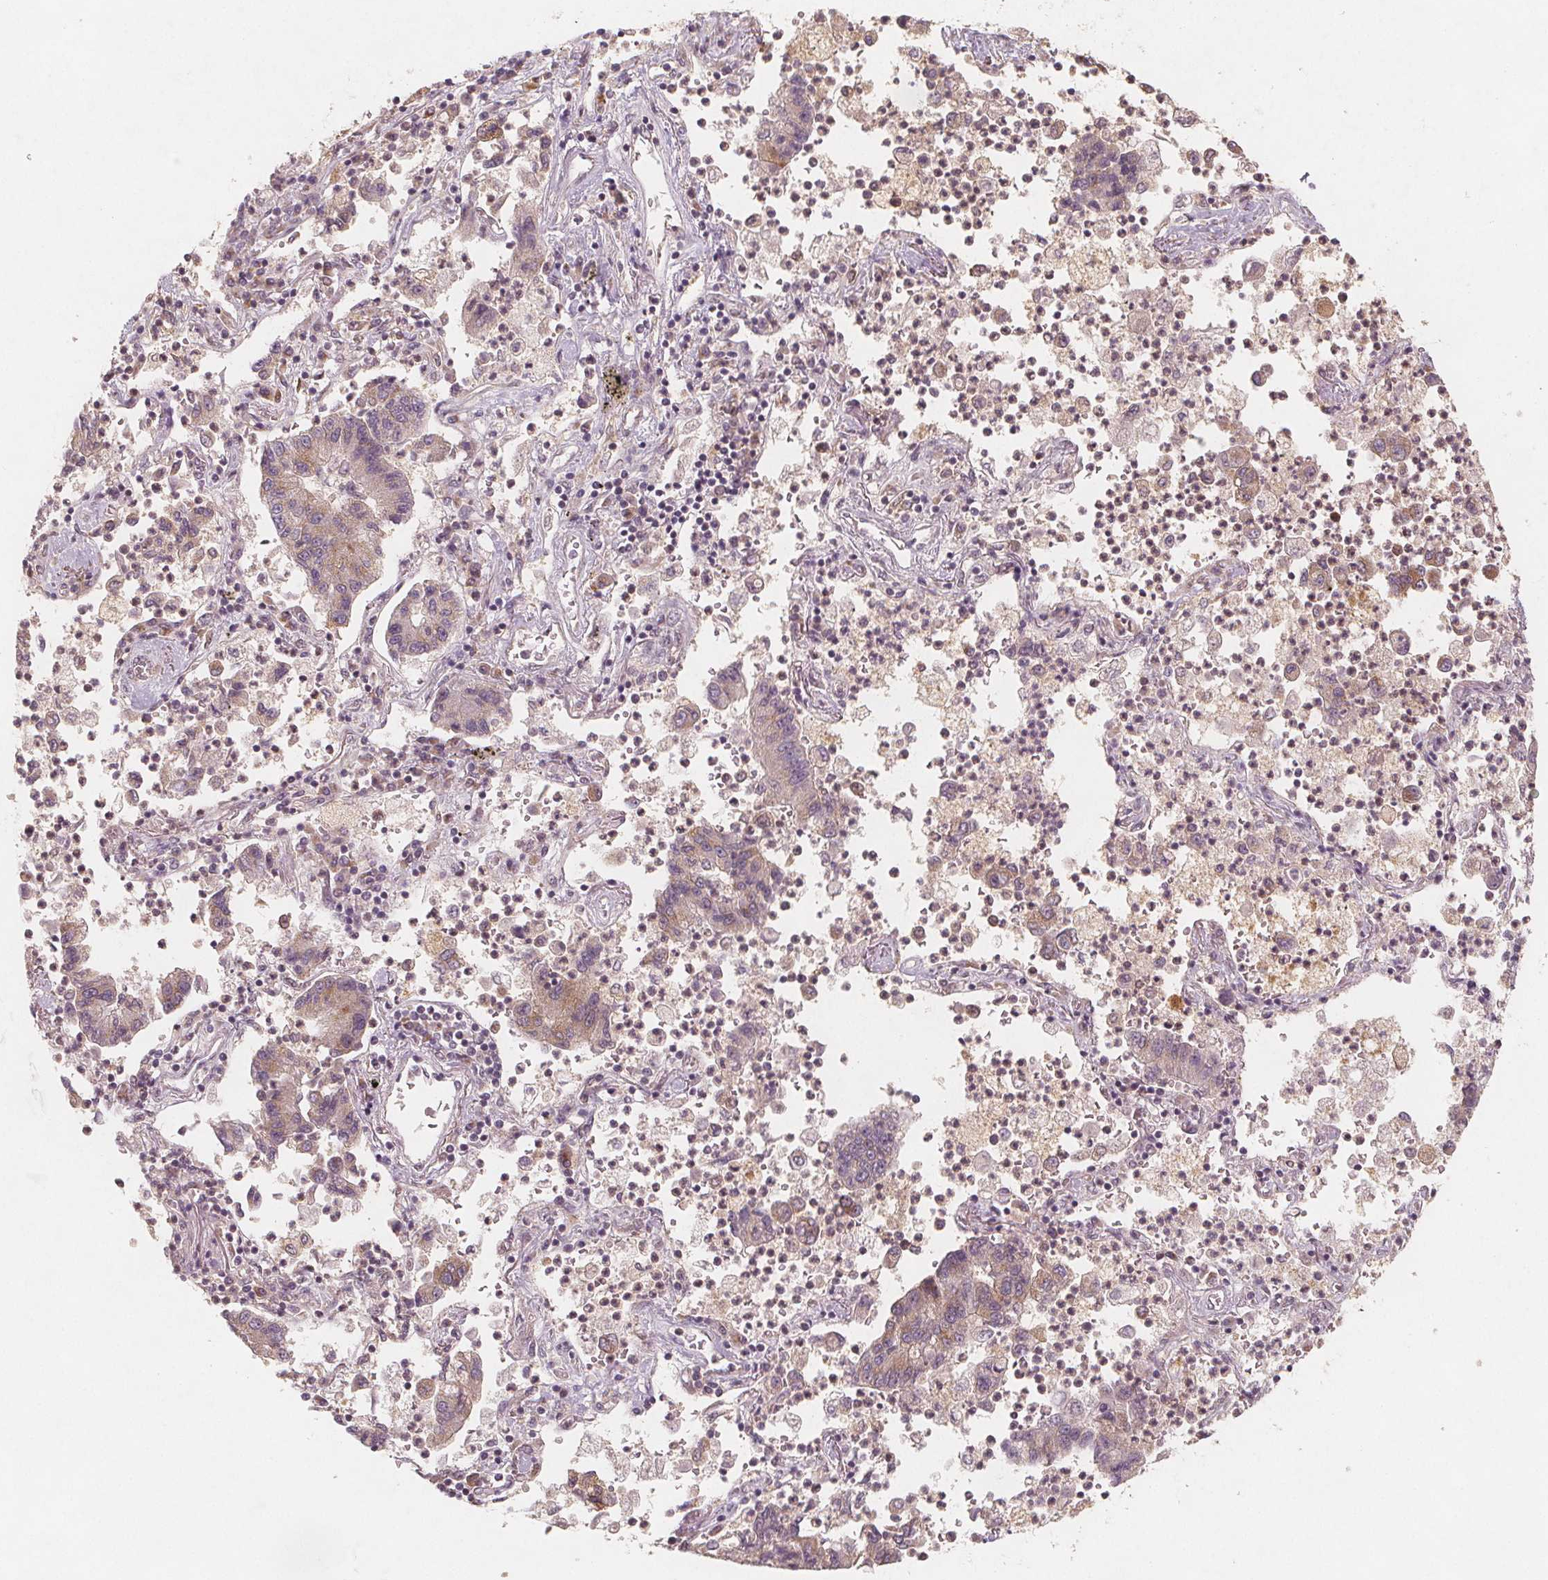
{"staining": {"intensity": "weak", "quantity": "<25%", "location": "cytoplasmic/membranous"}, "tissue": "lung cancer", "cell_type": "Tumor cells", "image_type": "cancer", "snomed": [{"axis": "morphology", "description": "Adenocarcinoma, NOS"}, {"axis": "topography", "description": "Lung"}], "caption": "Immunohistochemistry (IHC) micrograph of lung adenocarcinoma stained for a protein (brown), which shows no positivity in tumor cells.", "gene": "NCSTN", "patient": {"sex": "female", "age": 57}}